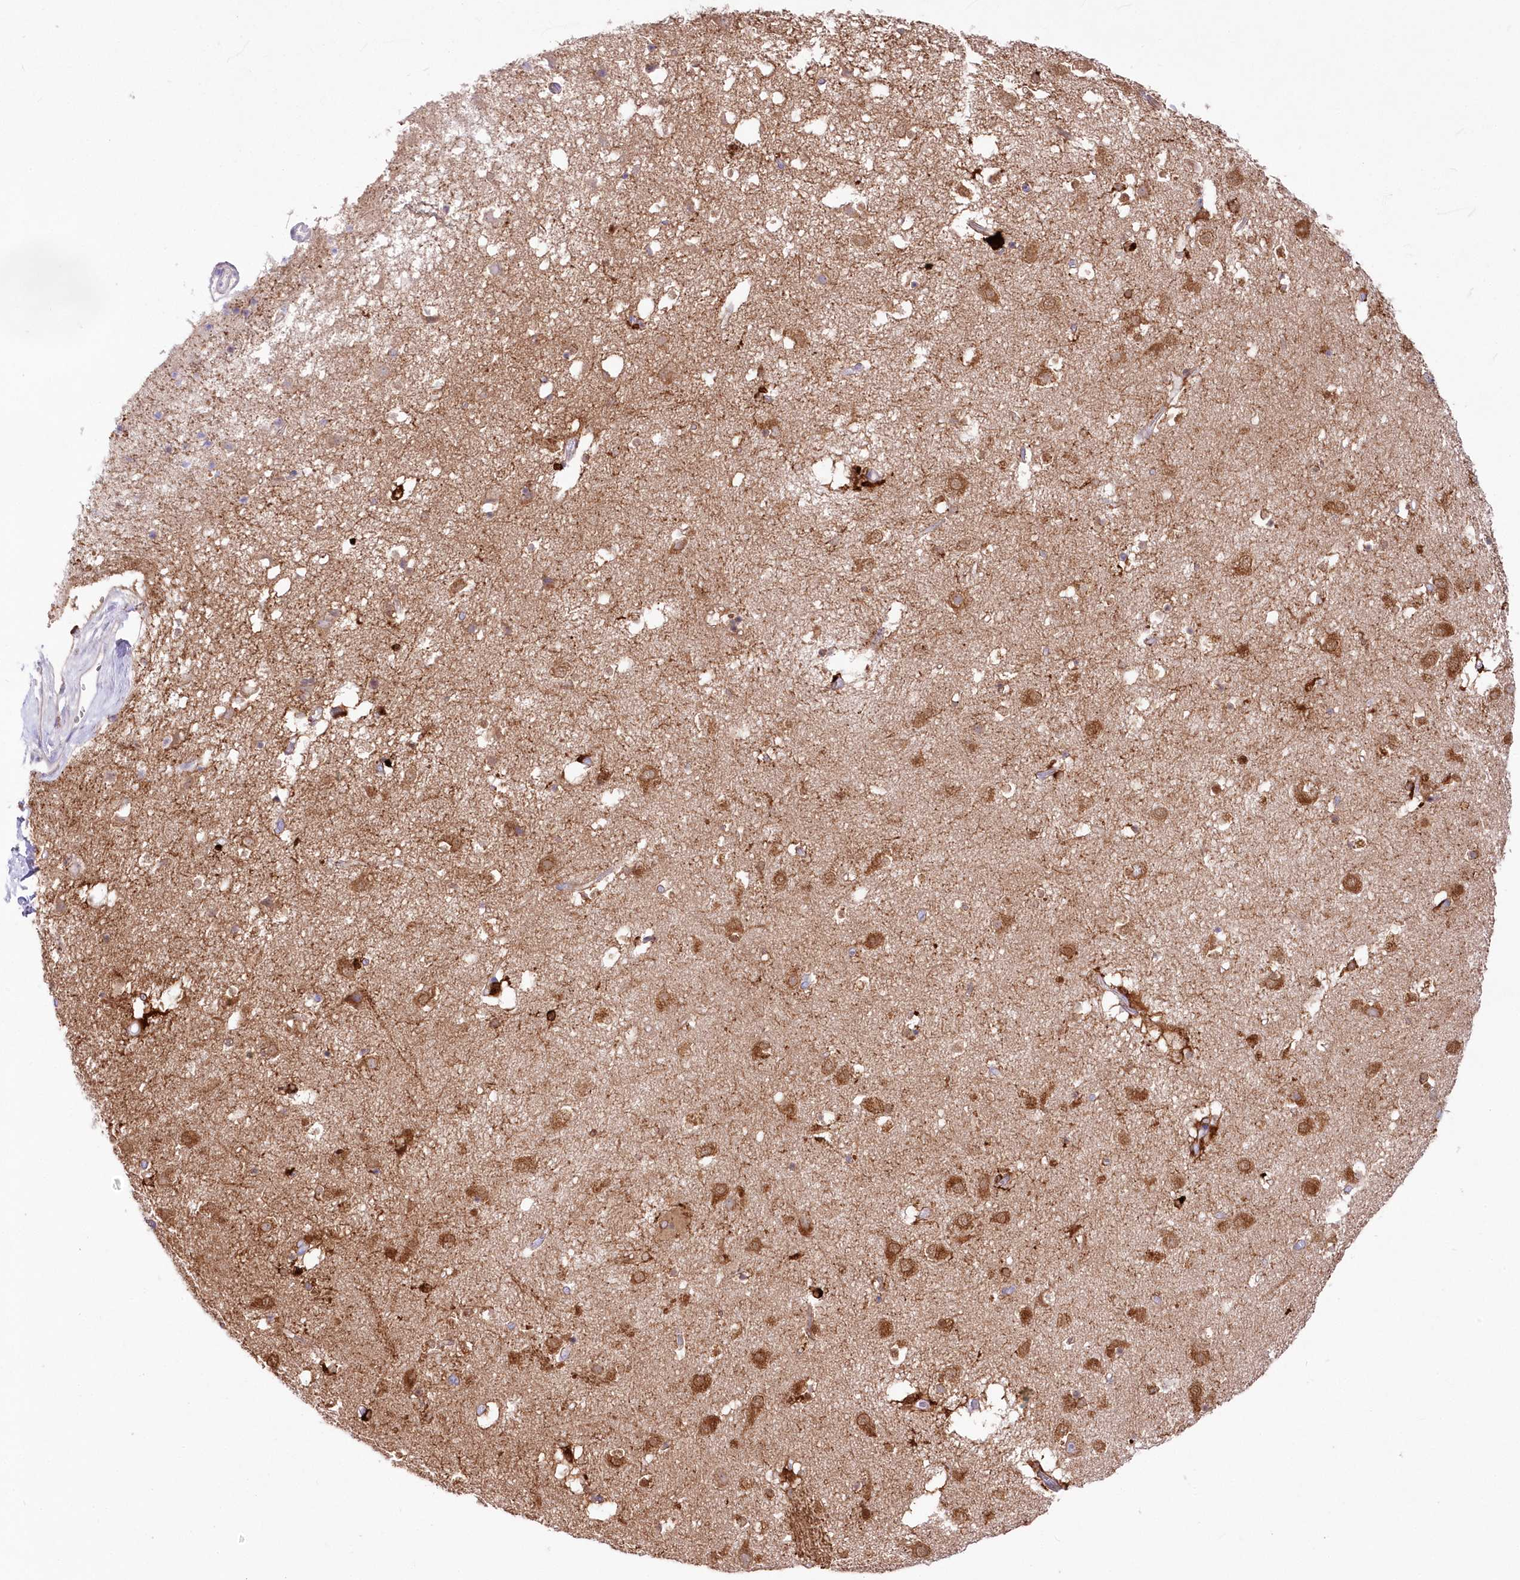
{"staining": {"intensity": "moderate", "quantity": "25%-75%", "location": "cytoplasmic/membranous,nuclear"}, "tissue": "caudate", "cell_type": "Glial cells", "image_type": "normal", "snomed": [{"axis": "morphology", "description": "Normal tissue, NOS"}, {"axis": "topography", "description": "Lateral ventricle wall"}], "caption": "IHC (DAB (3,3'-diaminobenzidine)) staining of normal human caudate exhibits moderate cytoplasmic/membranous,nuclear protein expression in about 25%-75% of glial cells.", "gene": "DNAJC19", "patient": {"sex": "male", "age": 70}}